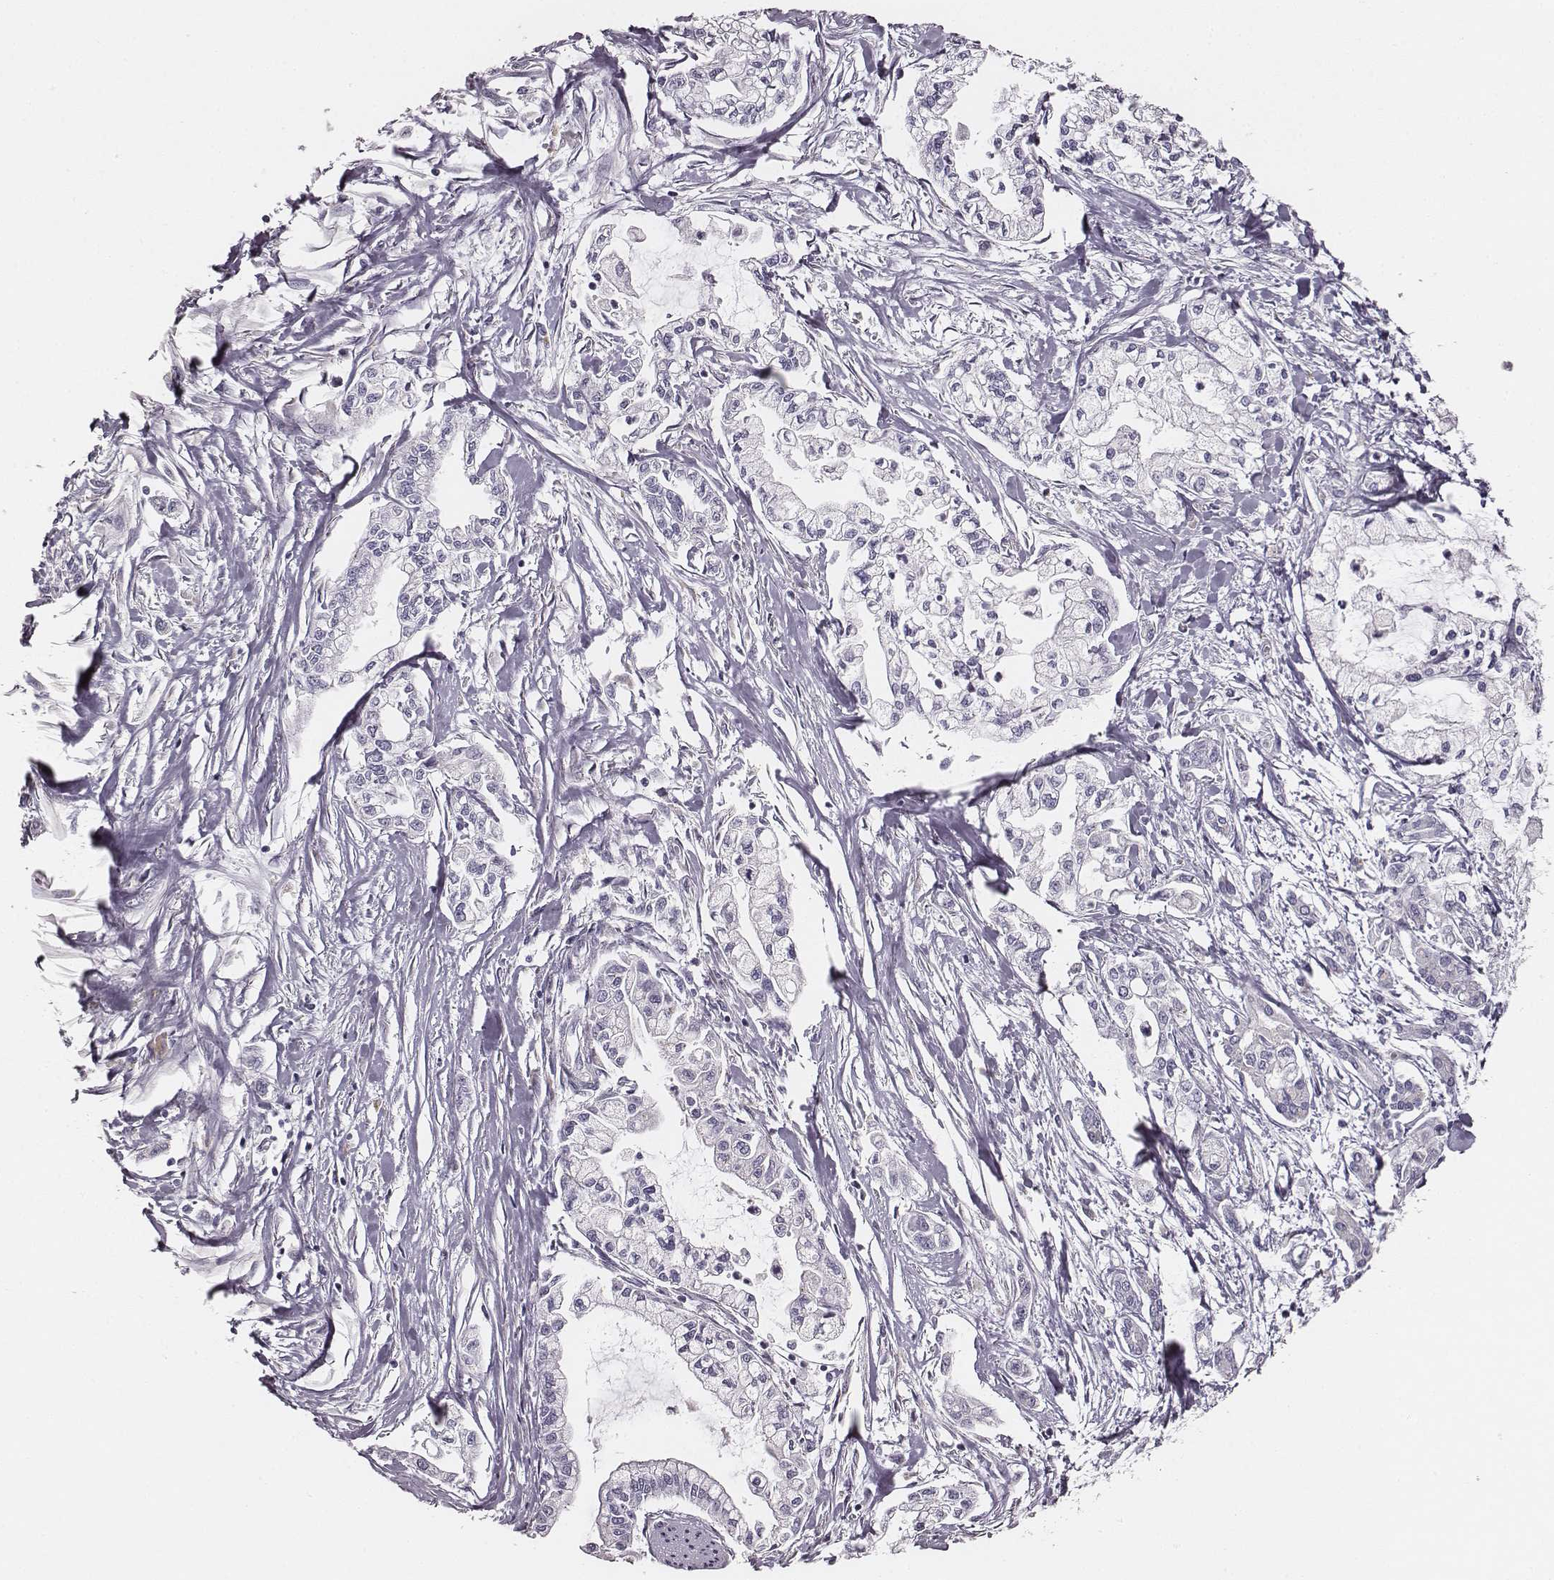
{"staining": {"intensity": "negative", "quantity": "none", "location": "none"}, "tissue": "pancreatic cancer", "cell_type": "Tumor cells", "image_type": "cancer", "snomed": [{"axis": "morphology", "description": "Adenocarcinoma, NOS"}, {"axis": "topography", "description": "Pancreas"}], "caption": "High magnification brightfield microscopy of pancreatic cancer stained with DAB (3,3'-diaminobenzidine) (brown) and counterstained with hematoxylin (blue): tumor cells show no significant expression. The staining was performed using DAB (3,3'-diaminobenzidine) to visualize the protein expression in brown, while the nuclei were stained in blue with hematoxylin (Magnification: 20x).", "gene": "UBL4B", "patient": {"sex": "male", "age": 54}}